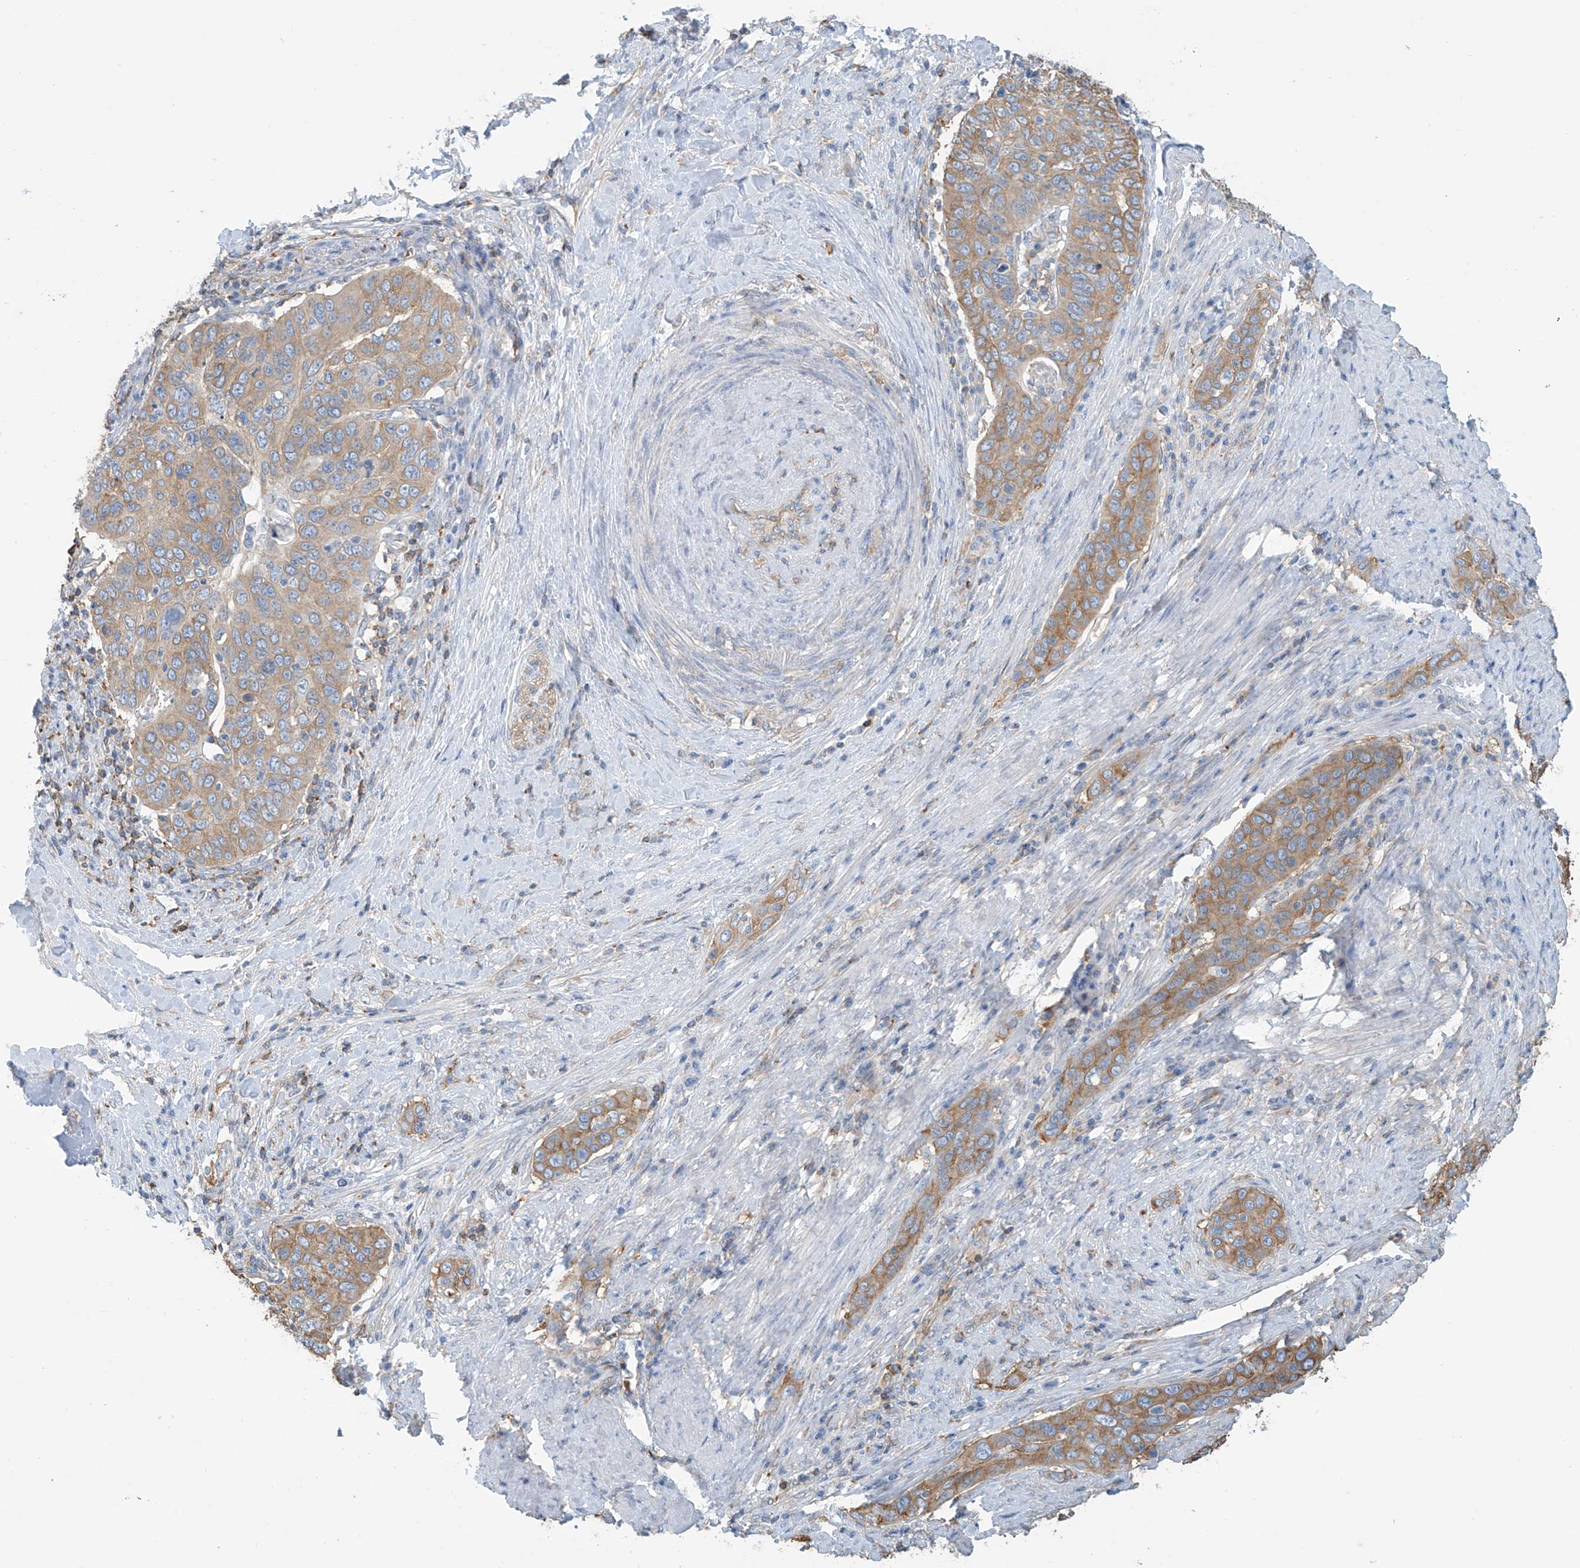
{"staining": {"intensity": "moderate", "quantity": ">75%", "location": "cytoplasmic/membranous"}, "tissue": "cervical cancer", "cell_type": "Tumor cells", "image_type": "cancer", "snomed": [{"axis": "morphology", "description": "Squamous cell carcinoma, NOS"}, {"axis": "topography", "description": "Cervix"}], "caption": "Immunohistochemical staining of human cervical squamous cell carcinoma displays moderate cytoplasmic/membranous protein staining in approximately >75% of tumor cells. (IHC, brightfield microscopy, high magnification).", "gene": "ZNF846", "patient": {"sex": "female", "age": 60}}